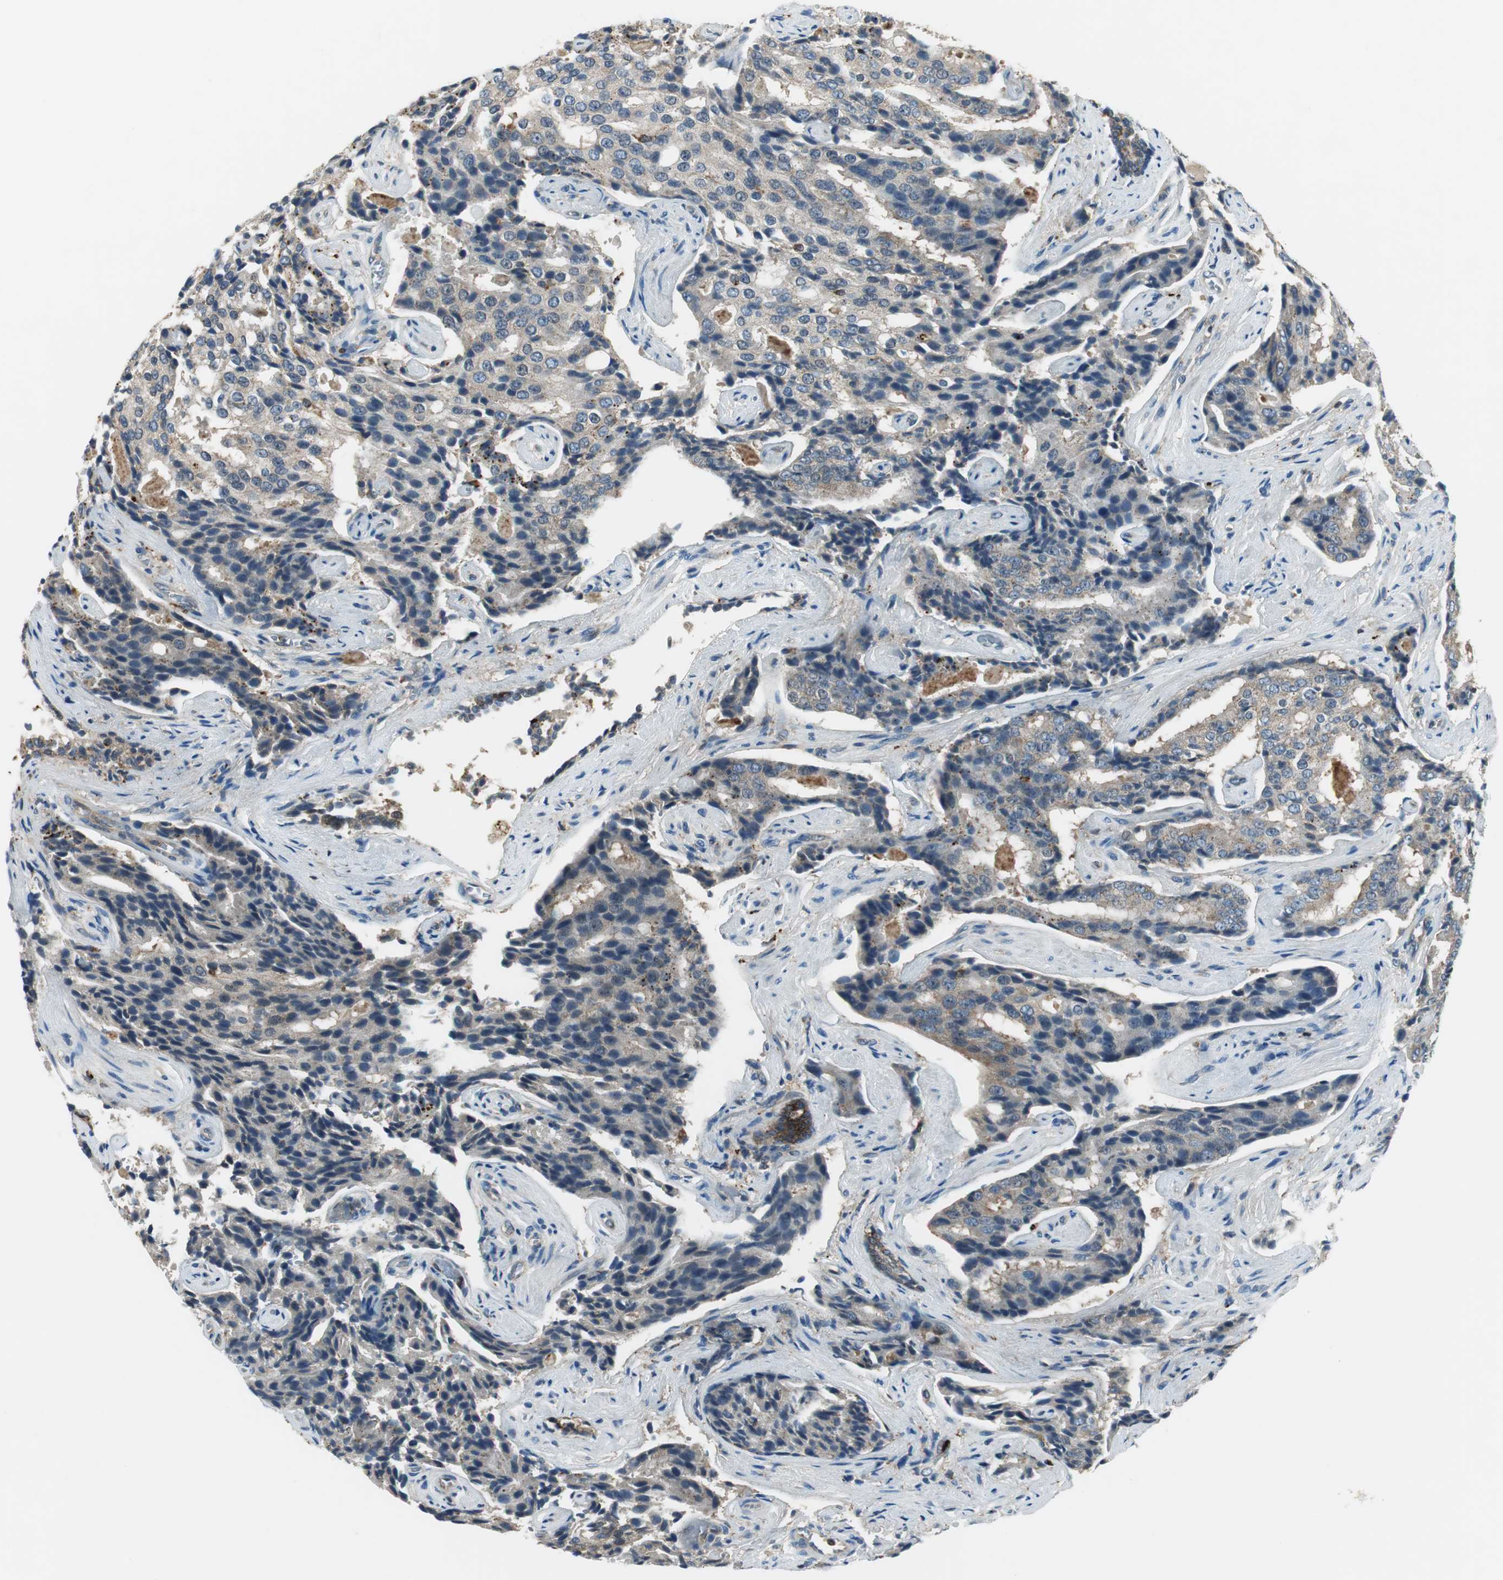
{"staining": {"intensity": "weak", "quantity": ">75%", "location": "cytoplasmic/membranous"}, "tissue": "prostate cancer", "cell_type": "Tumor cells", "image_type": "cancer", "snomed": [{"axis": "morphology", "description": "Adenocarcinoma, High grade"}, {"axis": "topography", "description": "Prostate"}], "caption": "About >75% of tumor cells in prostate adenocarcinoma (high-grade) reveal weak cytoplasmic/membranous protein expression as visualized by brown immunohistochemical staining.", "gene": "NCK1", "patient": {"sex": "male", "age": 58}}